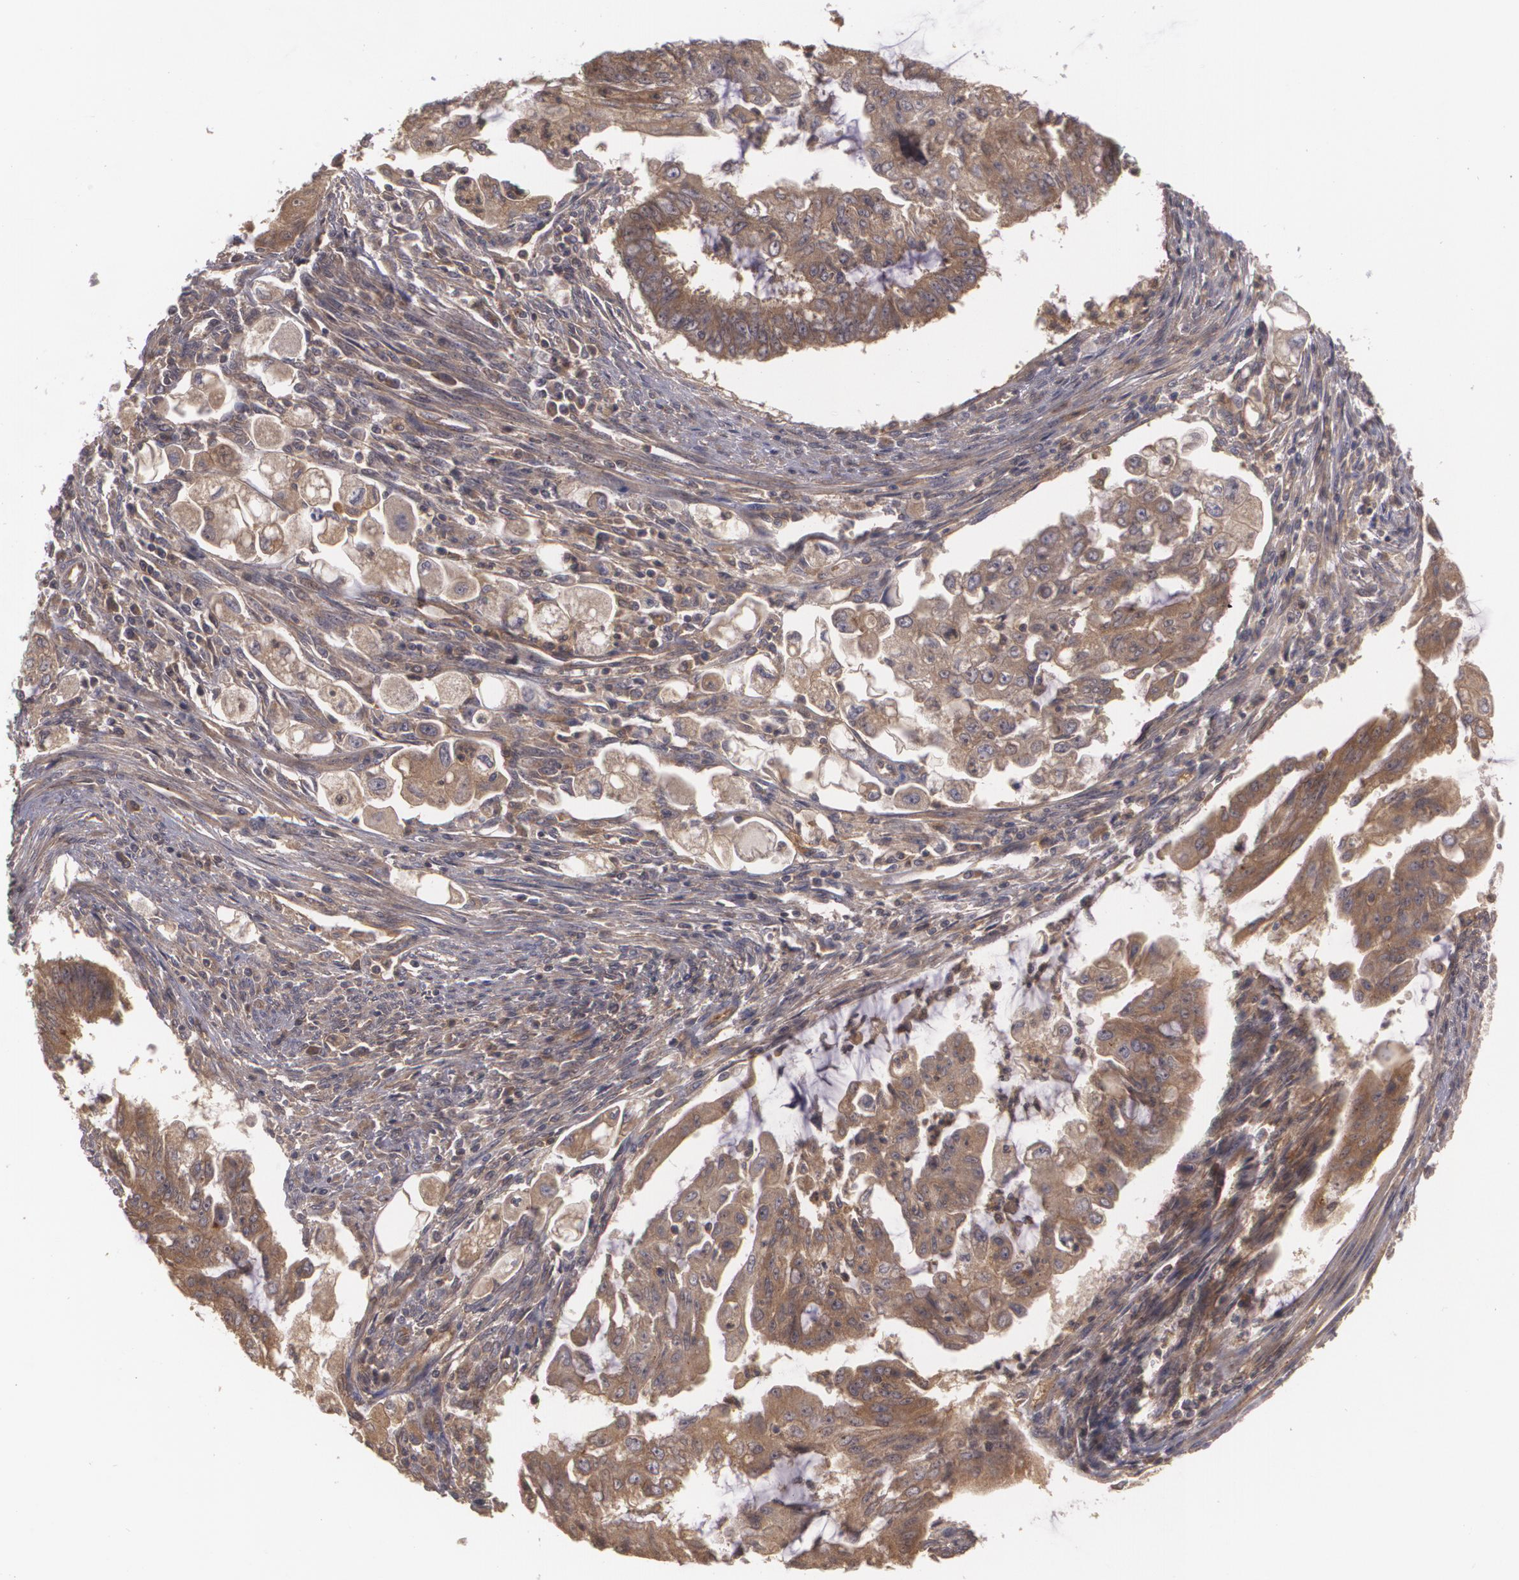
{"staining": {"intensity": "moderate", "quantity": ">75%", "location": "cytoplasmic/membranous"}, "tissue": "endometrial cancer", "cell_type": "Tumor cells", "image_type": "cancer", "snomed": [{"axis": "morphology", "description": "Adenocarcinoma, NOS"}, {"axis": "topography", "description": "Endometrium"}], "caption": "Immunohistochemistry (IHC) of human adenocarcinoma (endometrial) reveals medium levels of moderate cytoplasmic/membranous staining in approximately >75% of tumor cells.", "gene": "HRAS", "patient": {"sex": "female", "age": 75}}